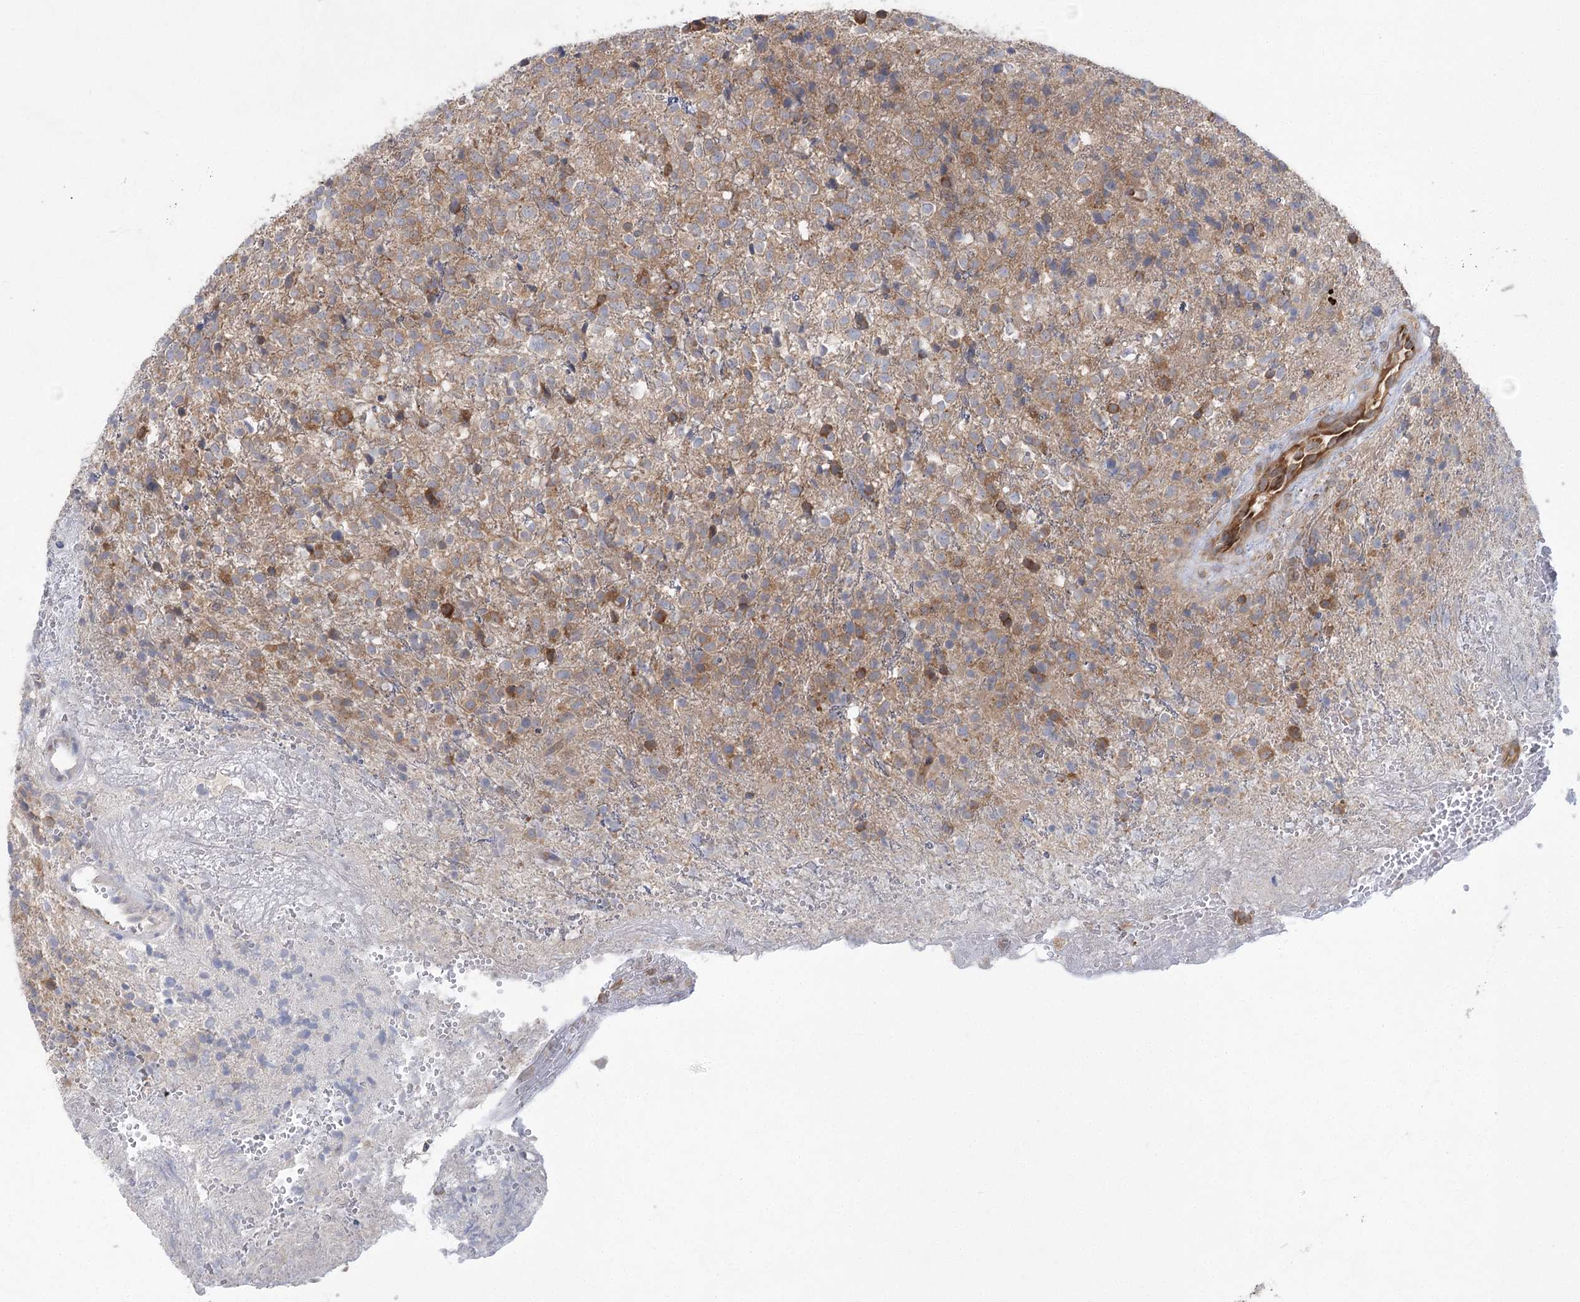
{"staining": {"intensity": "moderate", "quantity": "25%-75%", "location": "cytoplasmic/membranous"}, "tissue": "glioma", "cell_type": "Tumor cells", "image_type": "cancer", "snomed": [{"axis": "morphology", "description": "Glioma, malignant, High grade"}, {"axis": "topography", "description": "Brain"}], "caption": "Immunohistochemical staining of human malignant glioma (high-grade) reveals medium levels of moderate cytoplasmic/membranous protein staining in about 25%-75% of tumor cells.", "gene": "EIF3A", "patient": {"sex": "male", "age": 56}}